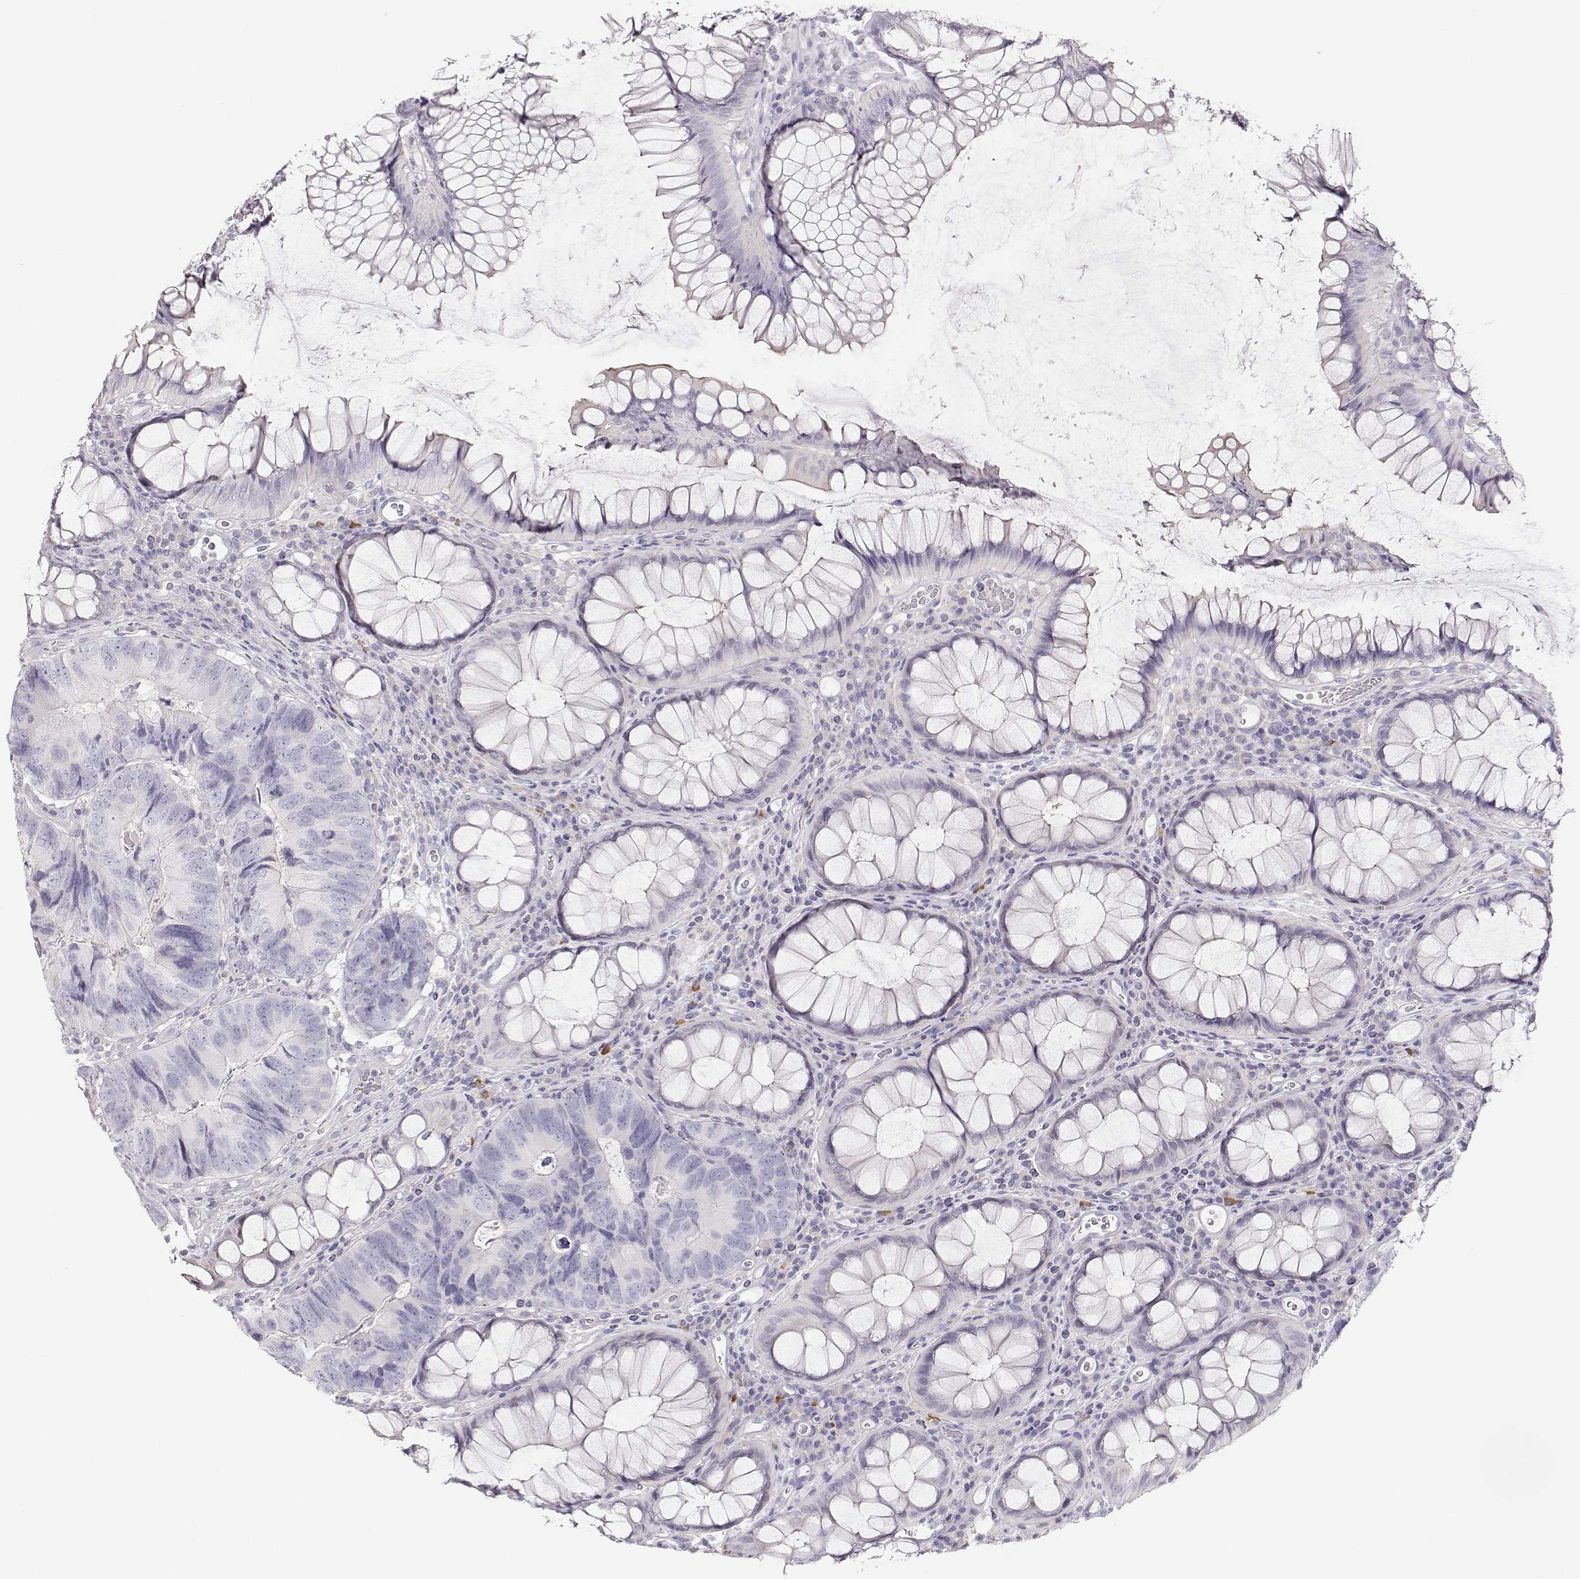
{"staining": {"intensity": "negative", "quantity": "none", "location": "none"}, "tissue": "colorectal cancer", "cell_type": "Tumor cells", "image_type": "cancer", "snomed": [{"axis": "morphology", "description": "Adenocarcinoma, NOS"}, {"axis": "topography", "description": "Colon"}], "caption": "Protein analysis of colorectal adenocarcinoma exhibits no significant positivity in tumor cells.", "gene": "LEPR", "patient": {"sex": "female", "age": 67}}